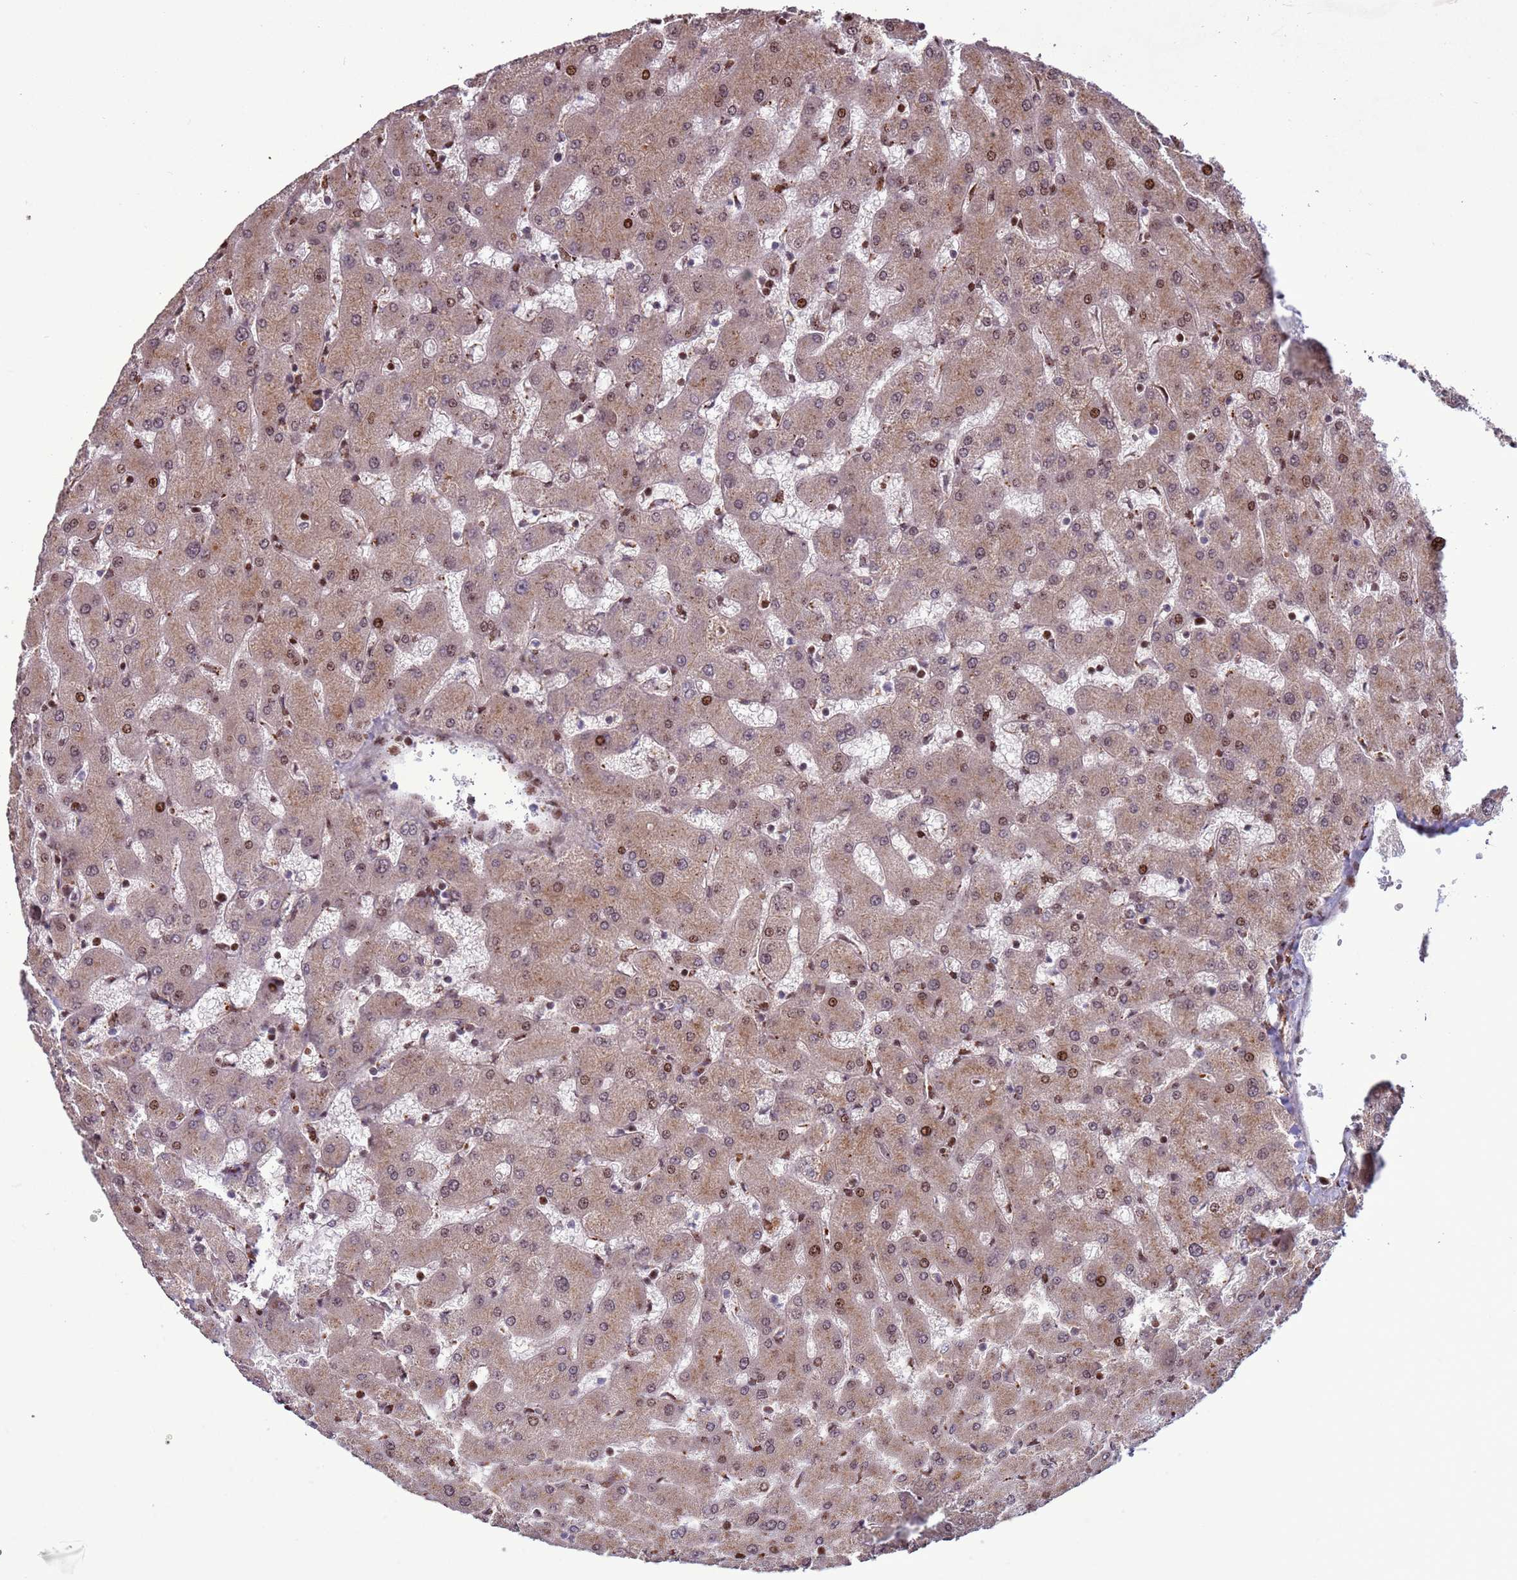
{"staining": {"intensity": "weak", "quantity": ">75%", "location": "cytoplasmic/membranous"}, "tissue": "liver", "cell_type": "Cholangiocytes", "image_type": "normal", "snomed": [{"axis": "morphology", "description": "Normal tissue, NOS"}, {"axis": "topography", "description": "Liver"}], "caption": "Immunohistochemical staining of unremarkable liver shows low levels of weak cytoplasmic/membranous expression in about >75% of cholangiocytes. (DAB IHC, brown staining for protein, blue staining for nuclei).", "gene": "HGH1", "patient": {"sex": "female", "age": 63}}